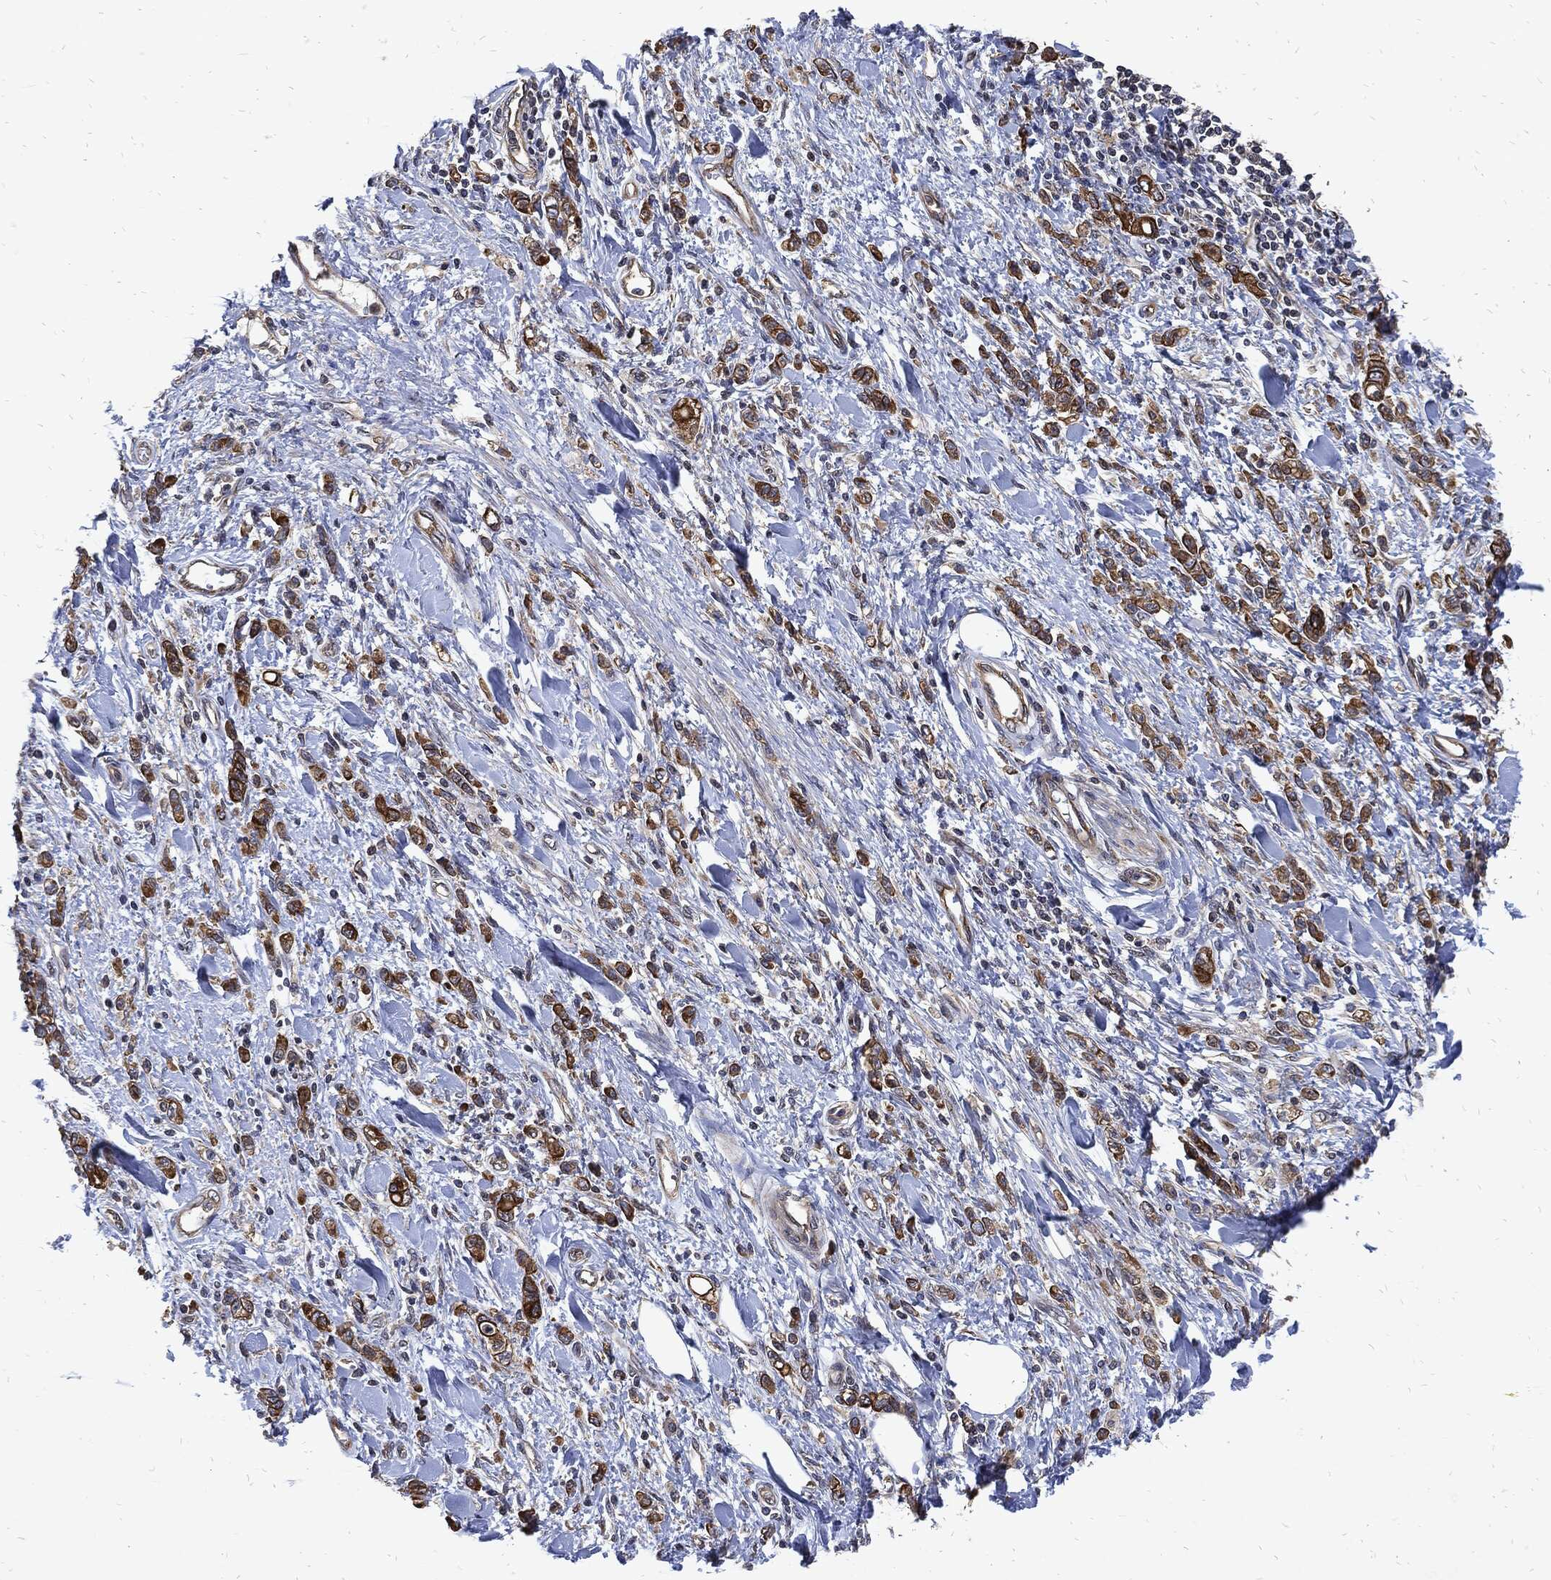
{"staining": {"intensity": "strong", "quantity": ">75%", "location": "cytoplasmic/membranous"}, "tissue": "stomach cancer", "cell_type": "Tumor cells", "image_type": "cancer", "snomed": [{"axis": "morphology", "description": "Adenocarcinoma, NOS"}, {"axis": "topography", "description": "Stomach"}], "caption": "Stomach adenocarcinoma stained for a protein (brown) reveals strong cytoplasmic/membranous positive expression in approximately >75% of tumor cells.", "gene": "DCTN1", "patient": {"sex": "male", "age": 77}}